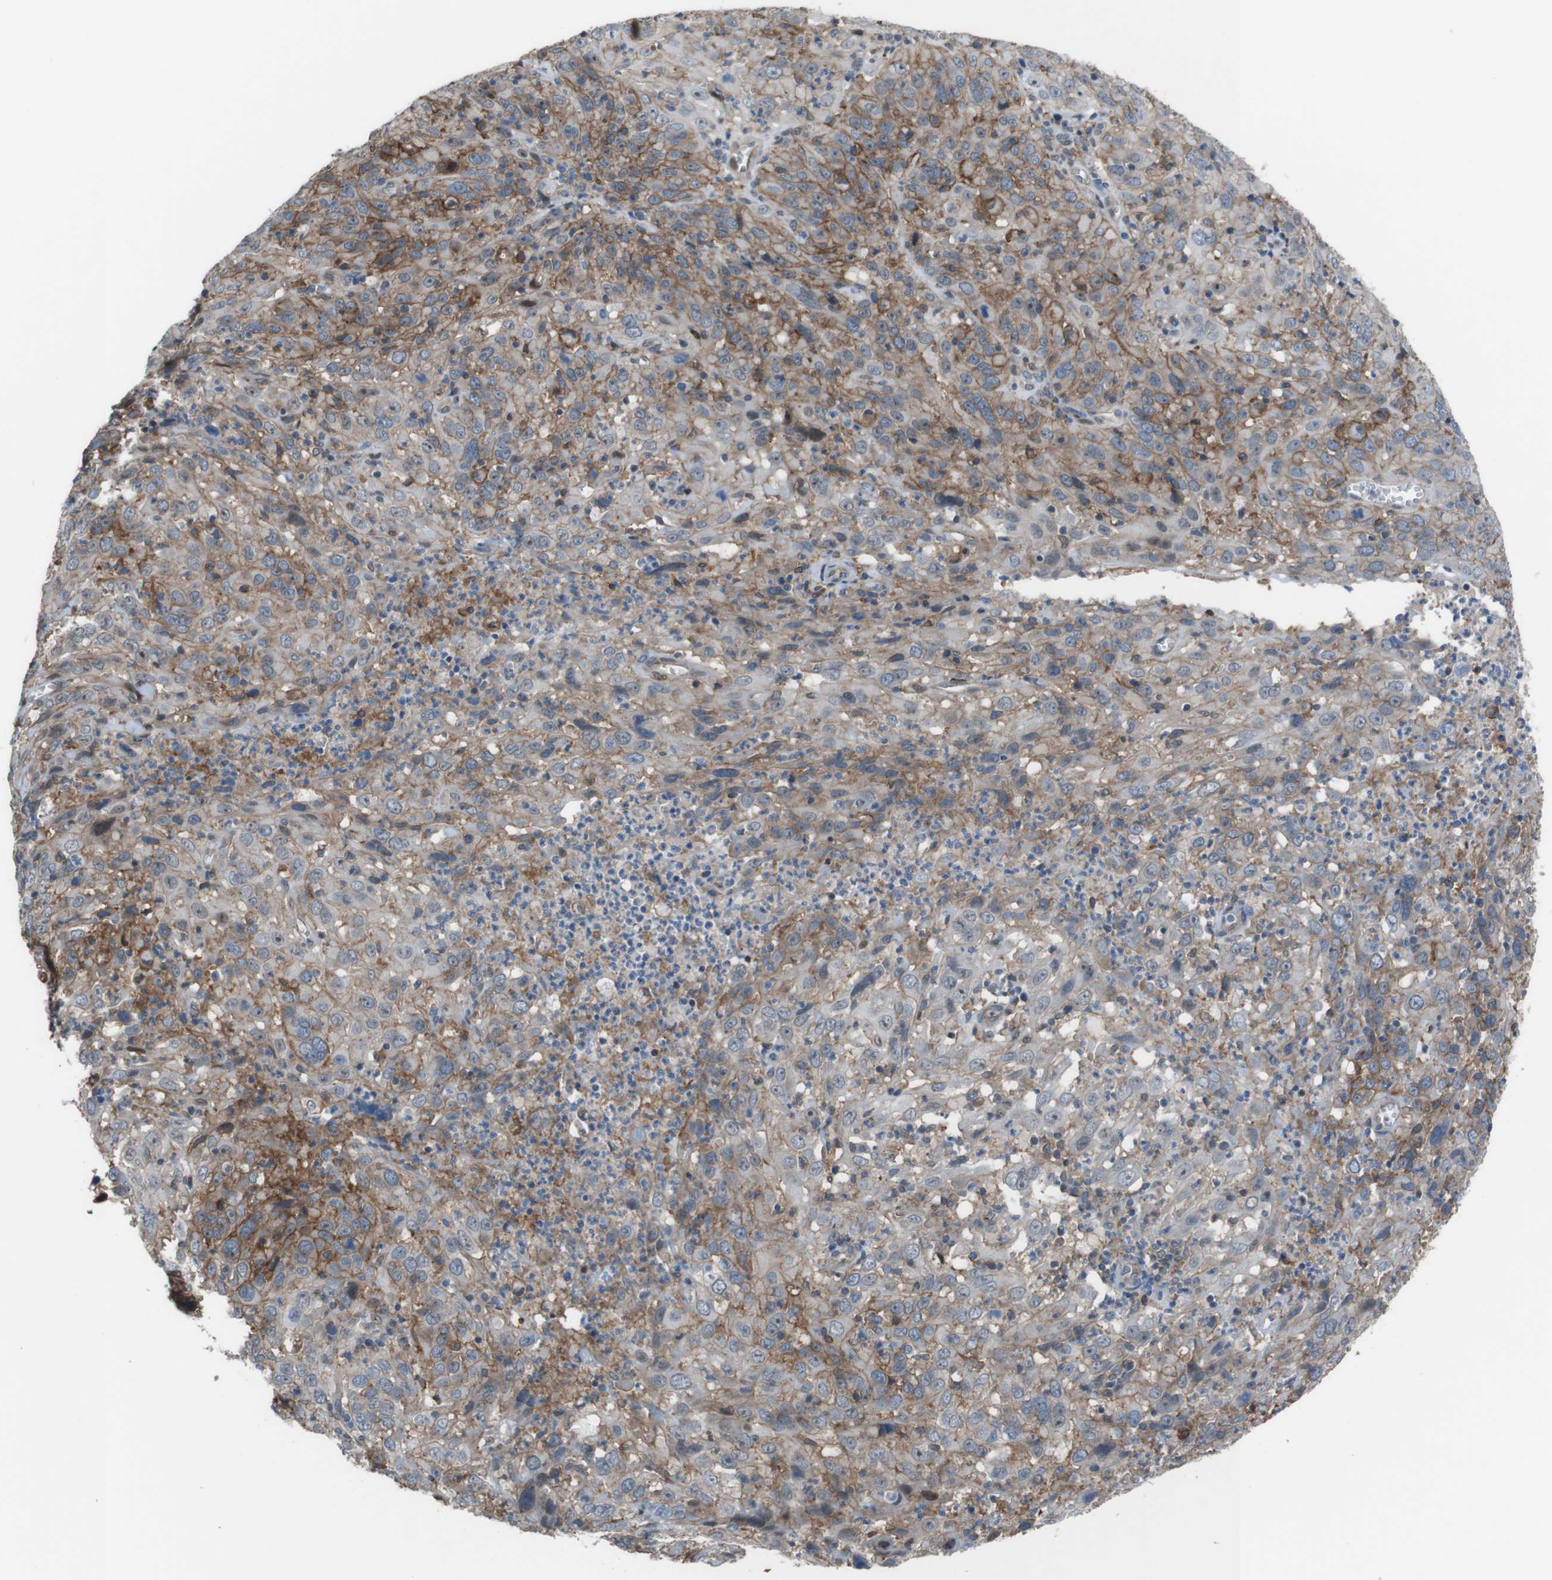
{"staining": {"intensity": "weak", "quantity": "25%-75%", "location": "cytoplasmic/membranous"}, "tissue": "cervical cancer", "cell_type": "Tumor cells", "image_type": "cancer", "snomed": [{"axis": "morphology", "description": "Squamous cell carcinoma, NOS"}, {"axis": "topography", "description": "Cervix"}], "caption": "Weak cytoplasmic/membranous expression is seen in about 25%-75% of tumor cells in cervical cancer.", "gene": "ATP2B1", "patient": {"sex": "female", "age": 32}}